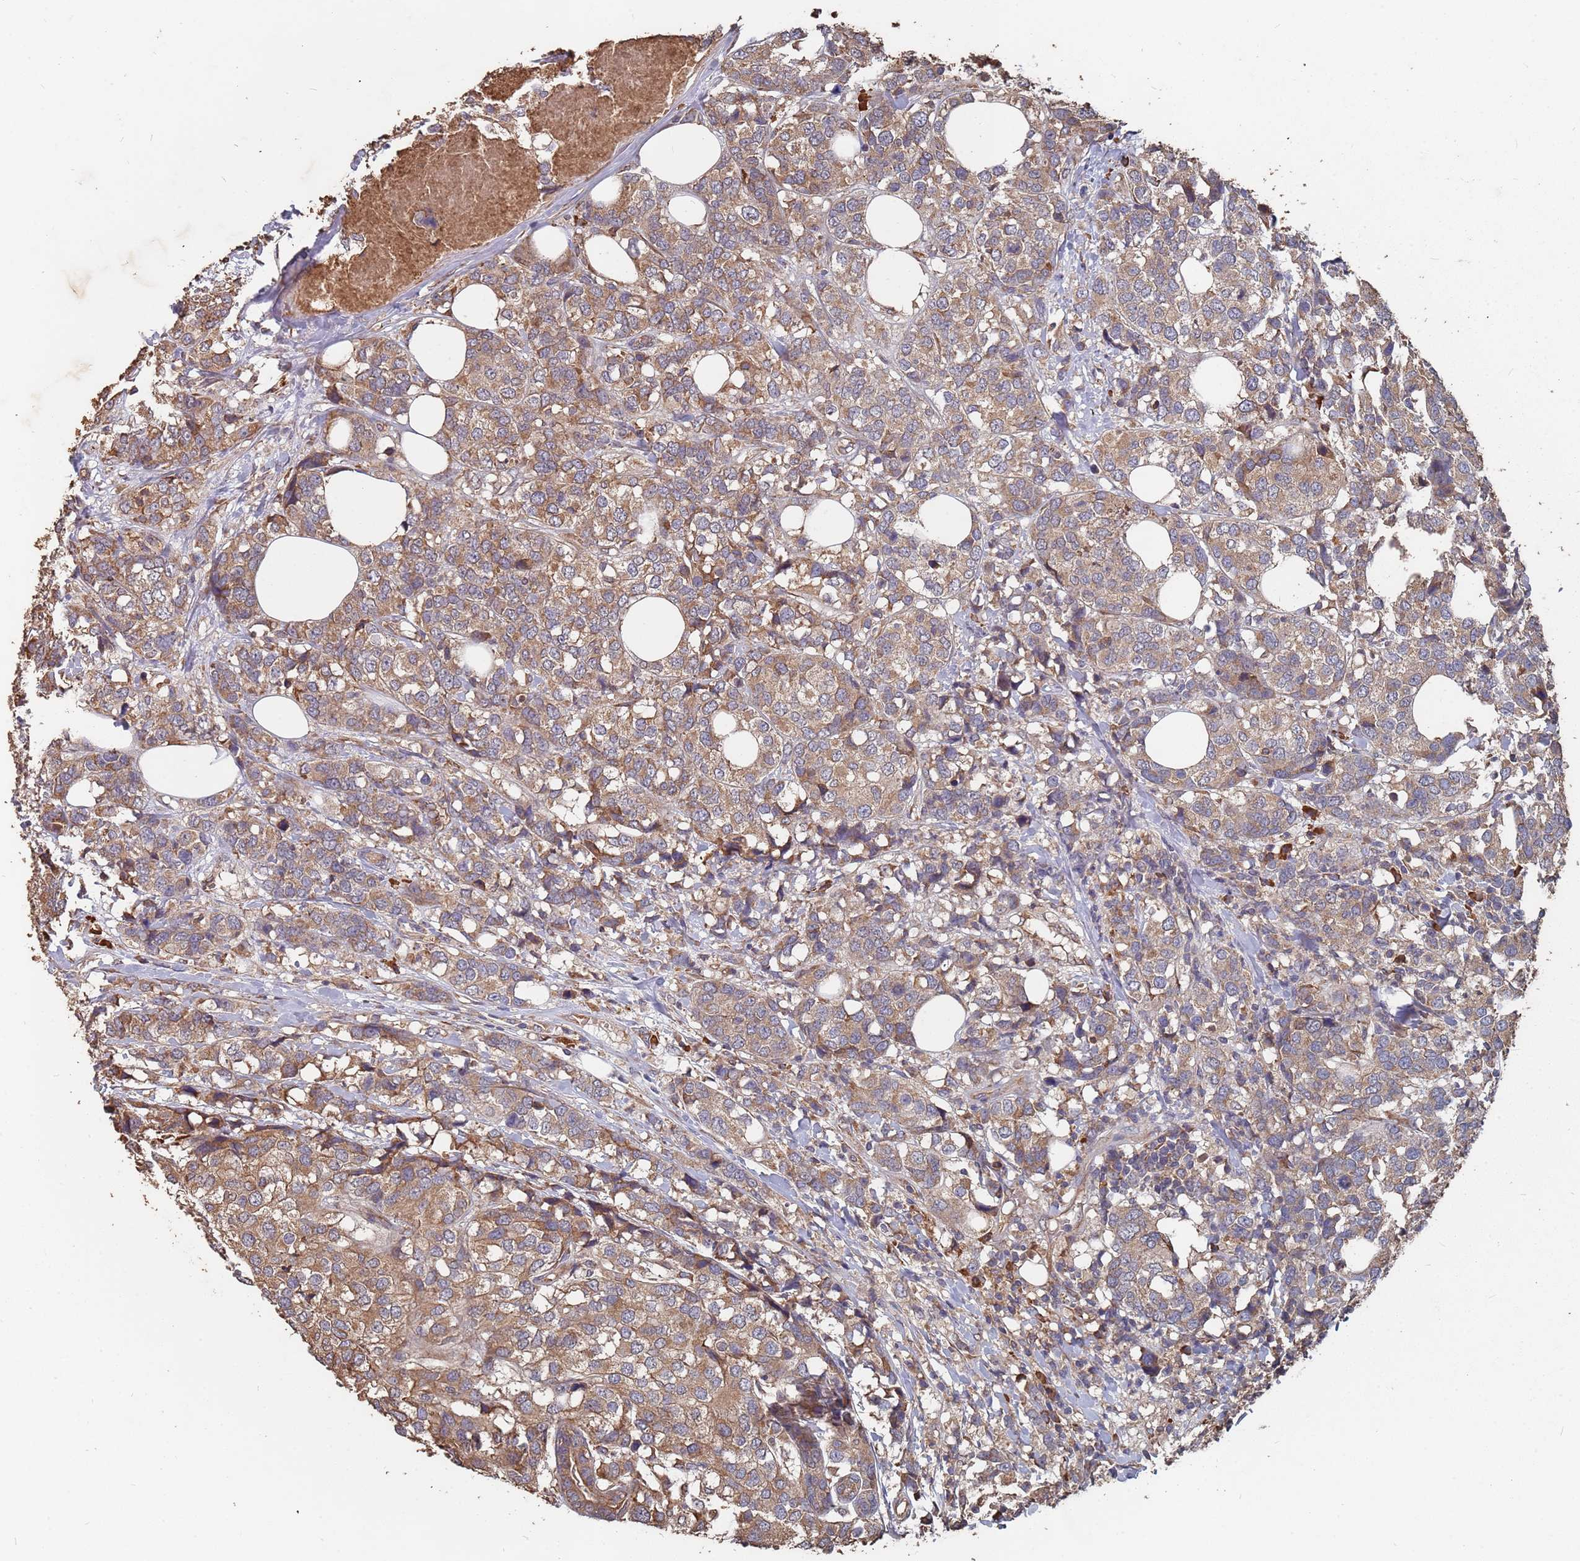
{"staining": {"intensity": "moderate", "quantity": ">75%", "location": "cytoplasmic/membranous"}, "tissue": "breast cancer", "cell_type": "Tumor cells", "image_type": "cancer", "snomed": [{"axis": "morphology", "description": "Lobular carcinoma"}, {"axis": "topography", "description": "Breast"}], "caption": "Breast cancer was stained to show a protein in brown. There is medium levels of moderate cytoplasmic/membranous positivity in approximately >75% of tumor cells. The protein of interest is shown in brown color, while the nuclei are stained blue.", "gene": "ATG5", "patient": {"sex": "female", "age": 59}}